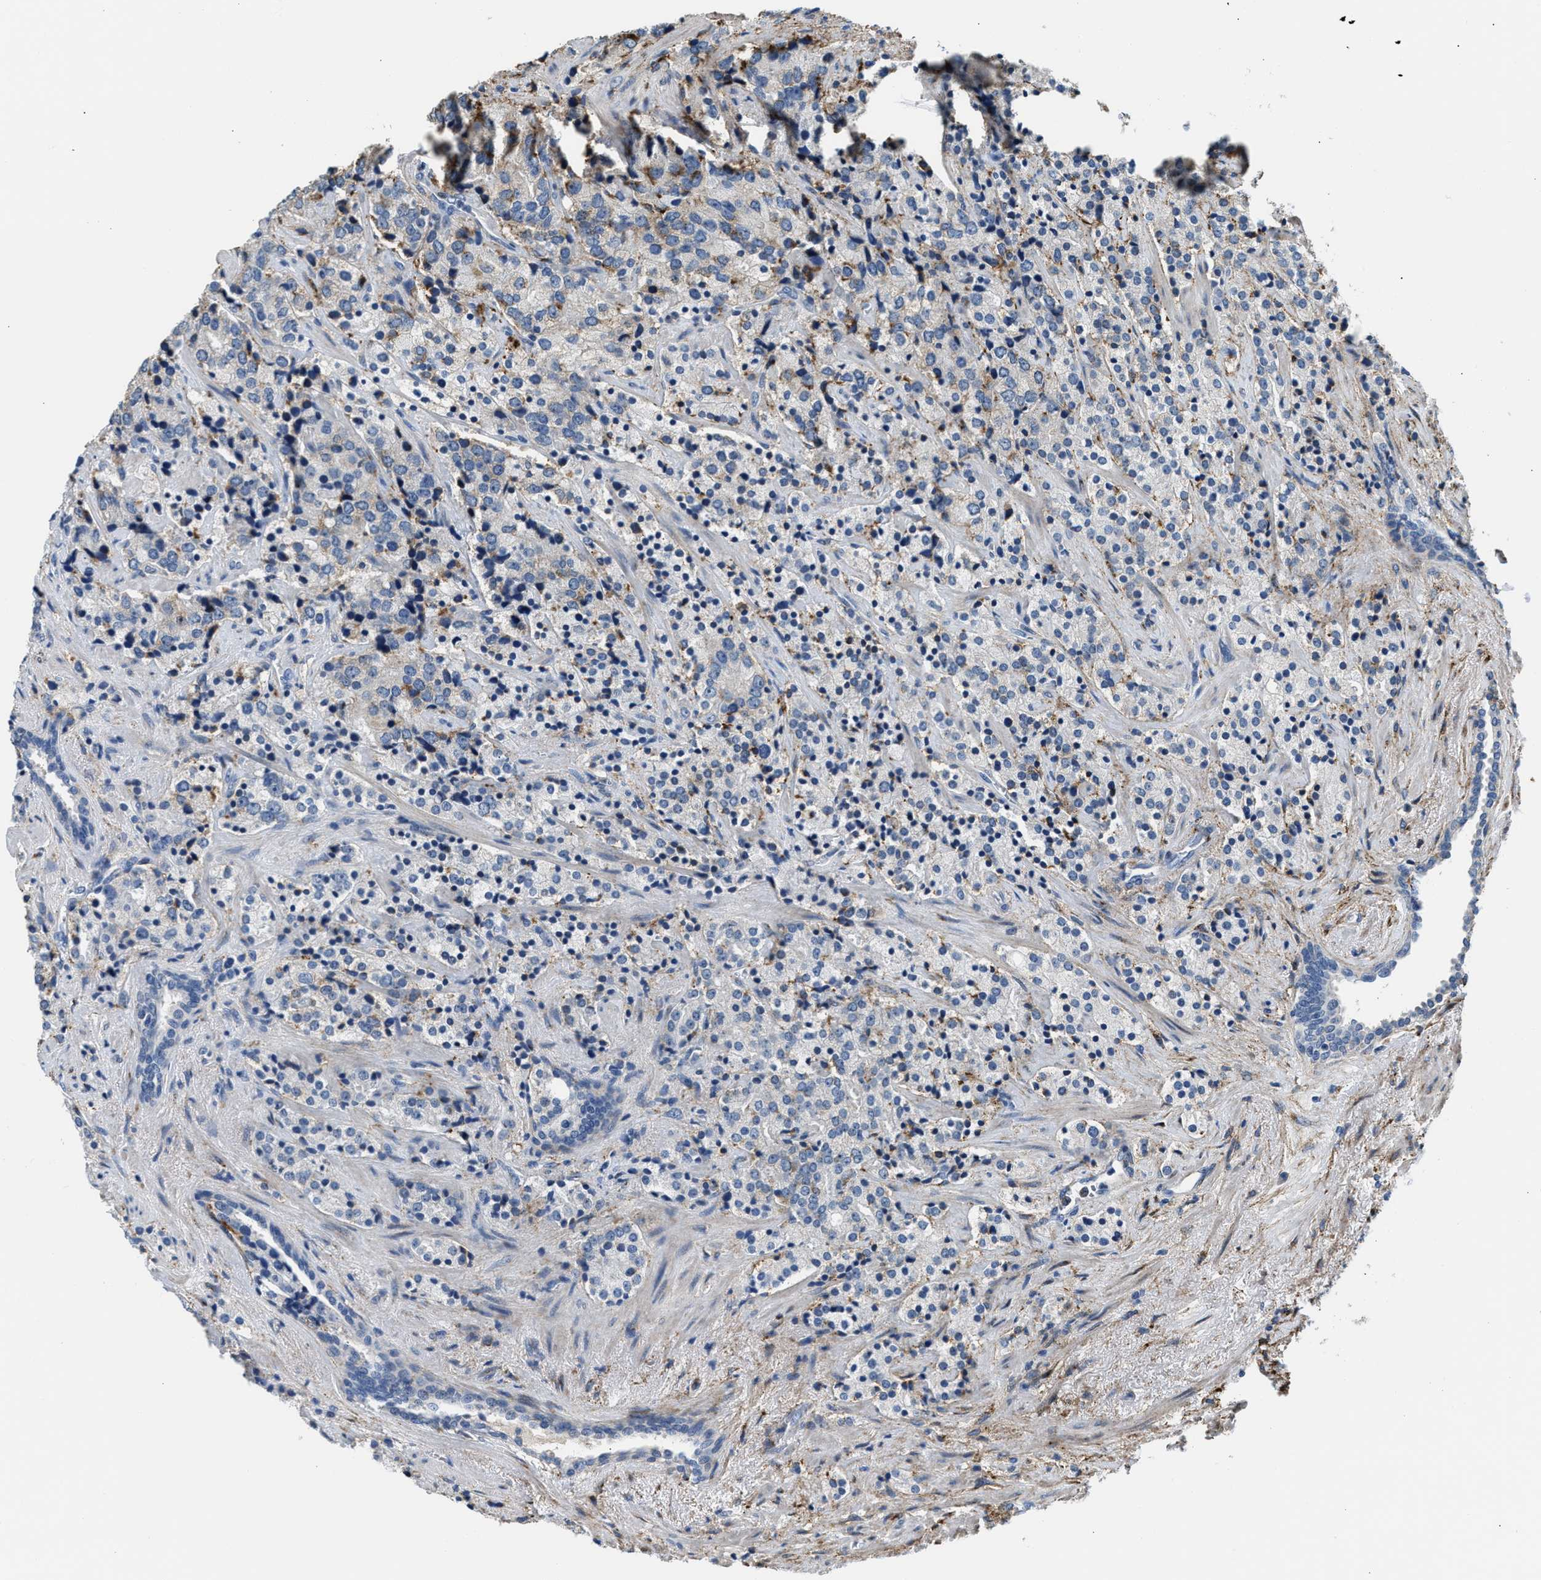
{"staining": {"intensity": "negative", "quantity": "none", "location": "none"}, "tissue": "prostate cancer", "cell_type": "Tumor cells", "image_type": "cancer", "snomed": [{"axis": "morphology", "description": "Adenocarcinoma, High grade"}, {"axis": "topography", "description": "Prostate"}], "caption": "Immunohistochemical staining of human prostate cancer exhibits no significant staining in tumor cells.", "gene": "LRP1", "patient": {"sex": "male", "age": 71}}